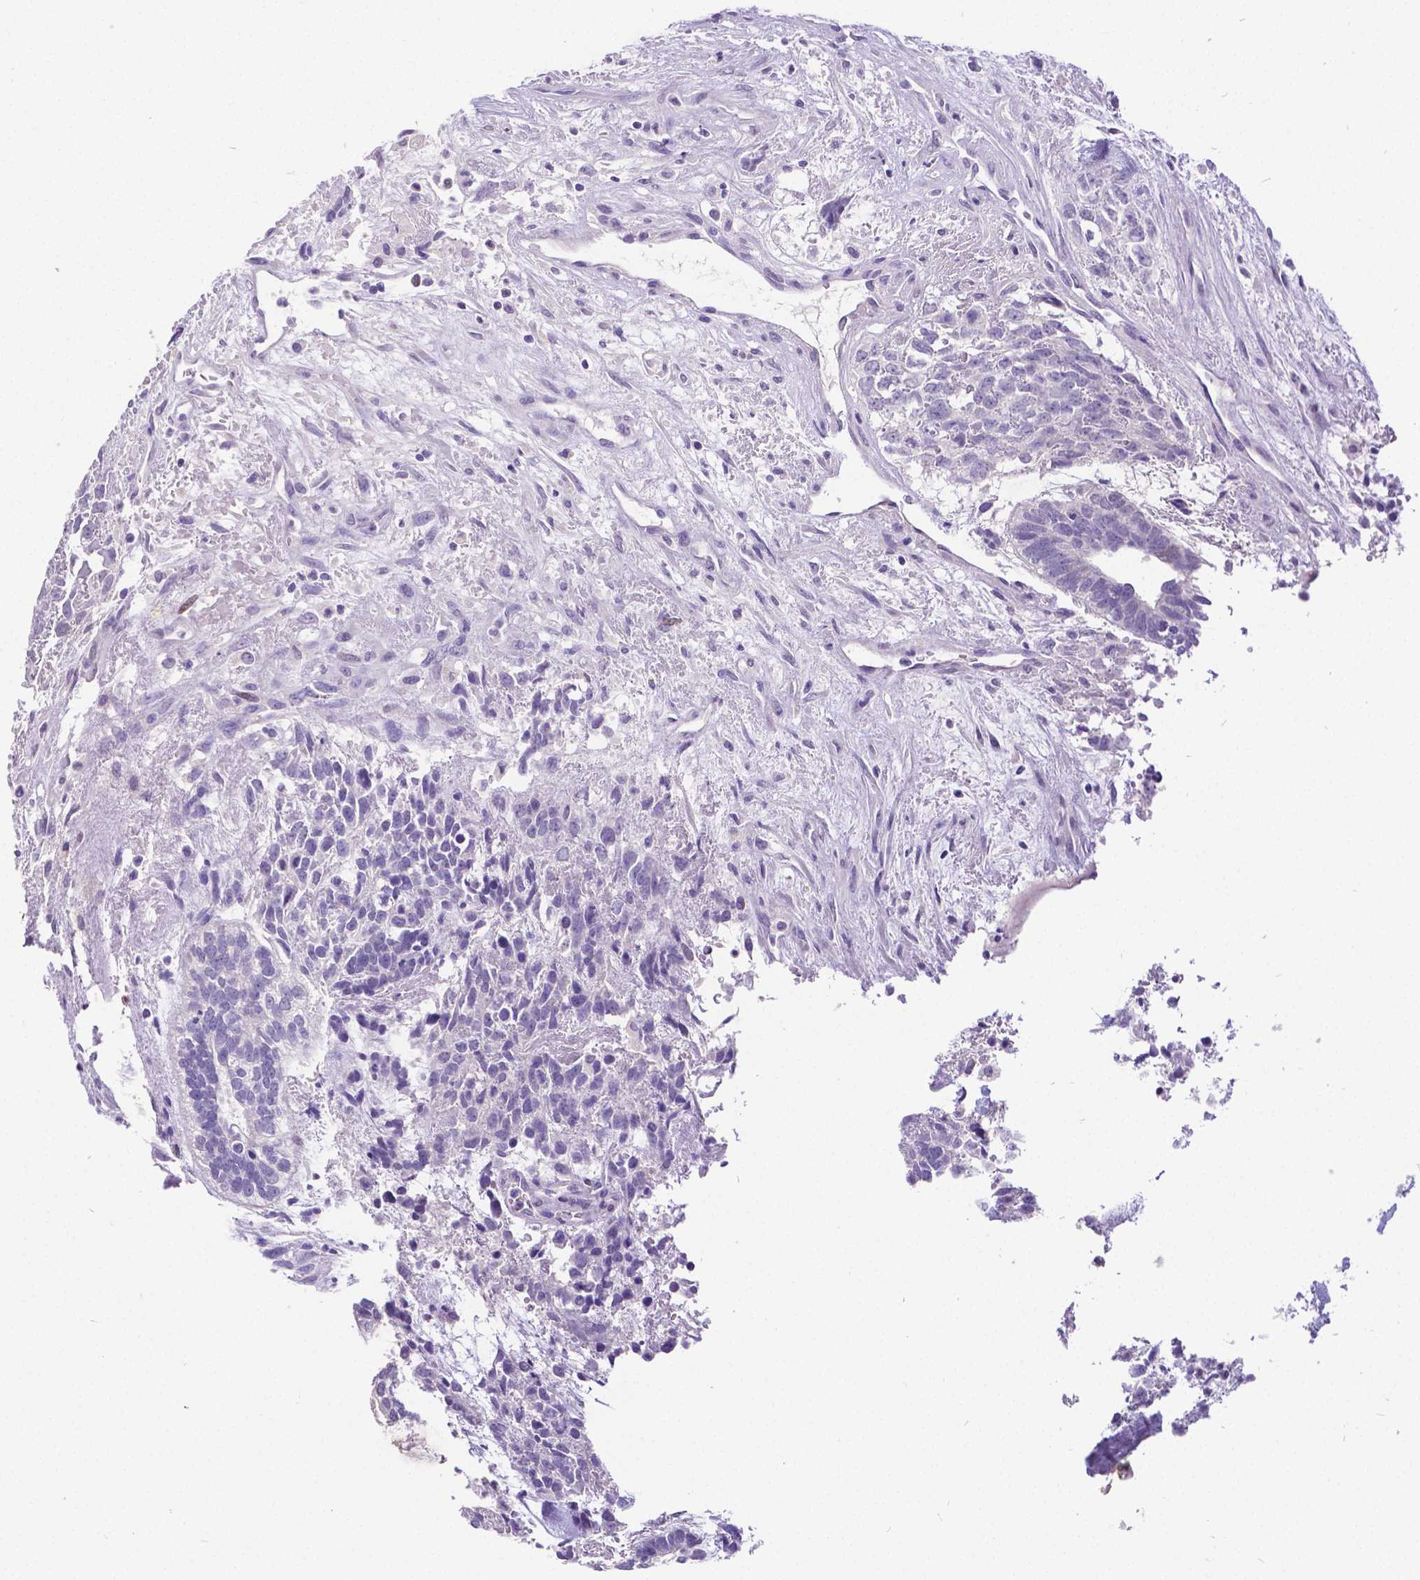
{"staining": {"intensity": "negative", "quantity": "none", "location": "none"}, "tissue": "testis cancer", "cell_type": "Tumor cells", "image_type": "cancer", "snomed": [{"axis": "morphology", "description": "Carcinoma, Embryonal, NOS"}, {"axis": "topography", "description": "Testis"}], "caption": "Protein analysis of testis cancer displays no significant staining in tumor cells.", "gene": "SATB2", "patient": {"sex": "male", "age": 23}}